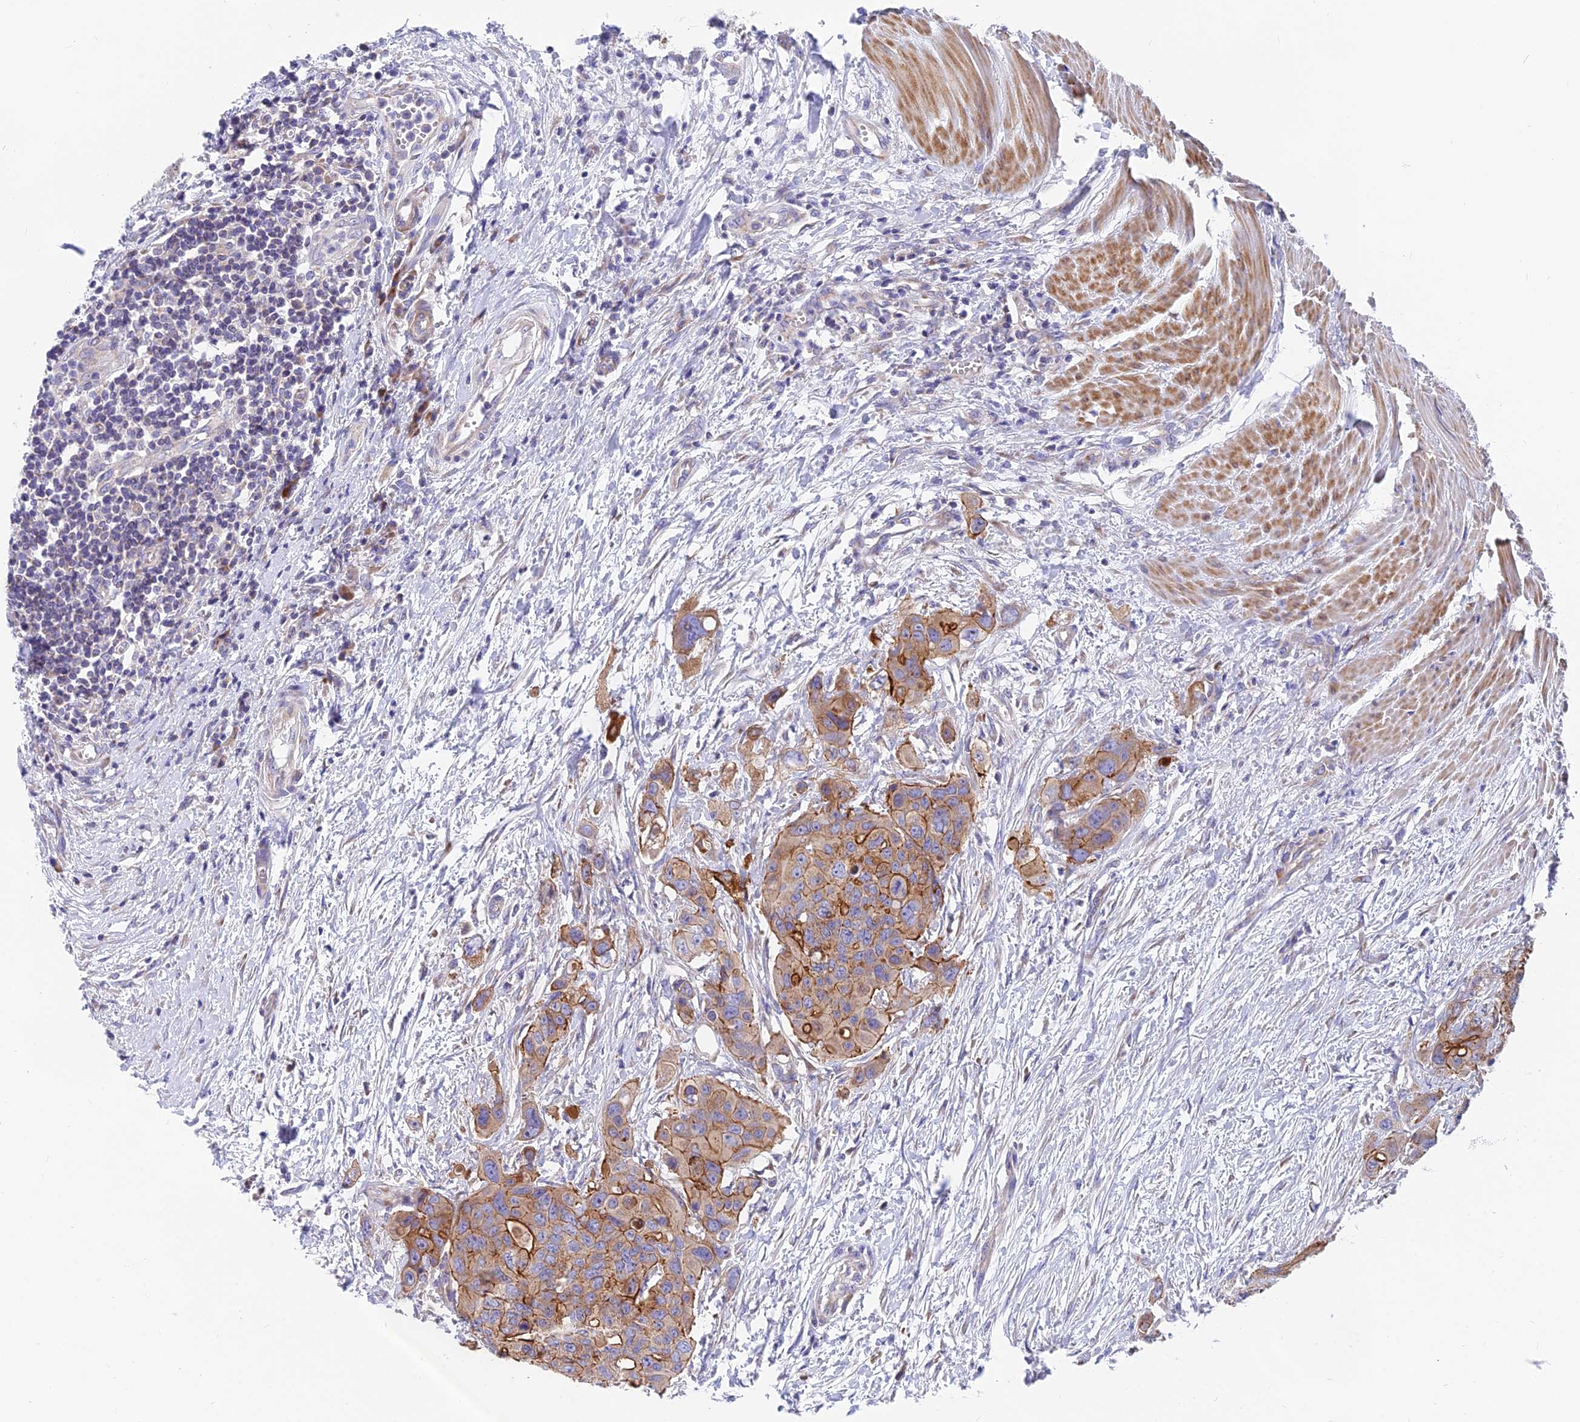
{"staining": {"intensity": "strong", "quantity": "<25%", "location": "cytoplasmic/membranous"}, "tissue": "colorectal cancer", "cell_type": "Tumor cells", "image_type": "cancer", "snomed": [{"axis": "morphology", "description": "Adenocarcinoma, NOS"}, {"axis": "topography", "description": "Colon"}], "caption": "Tumor cells reveal medium levels of strong cytoplasmic/membranous staining in about <25% of cells in colorectal cancer.", "gene": "MVB12A", "patient": {"sex": "male", "age": 77}}